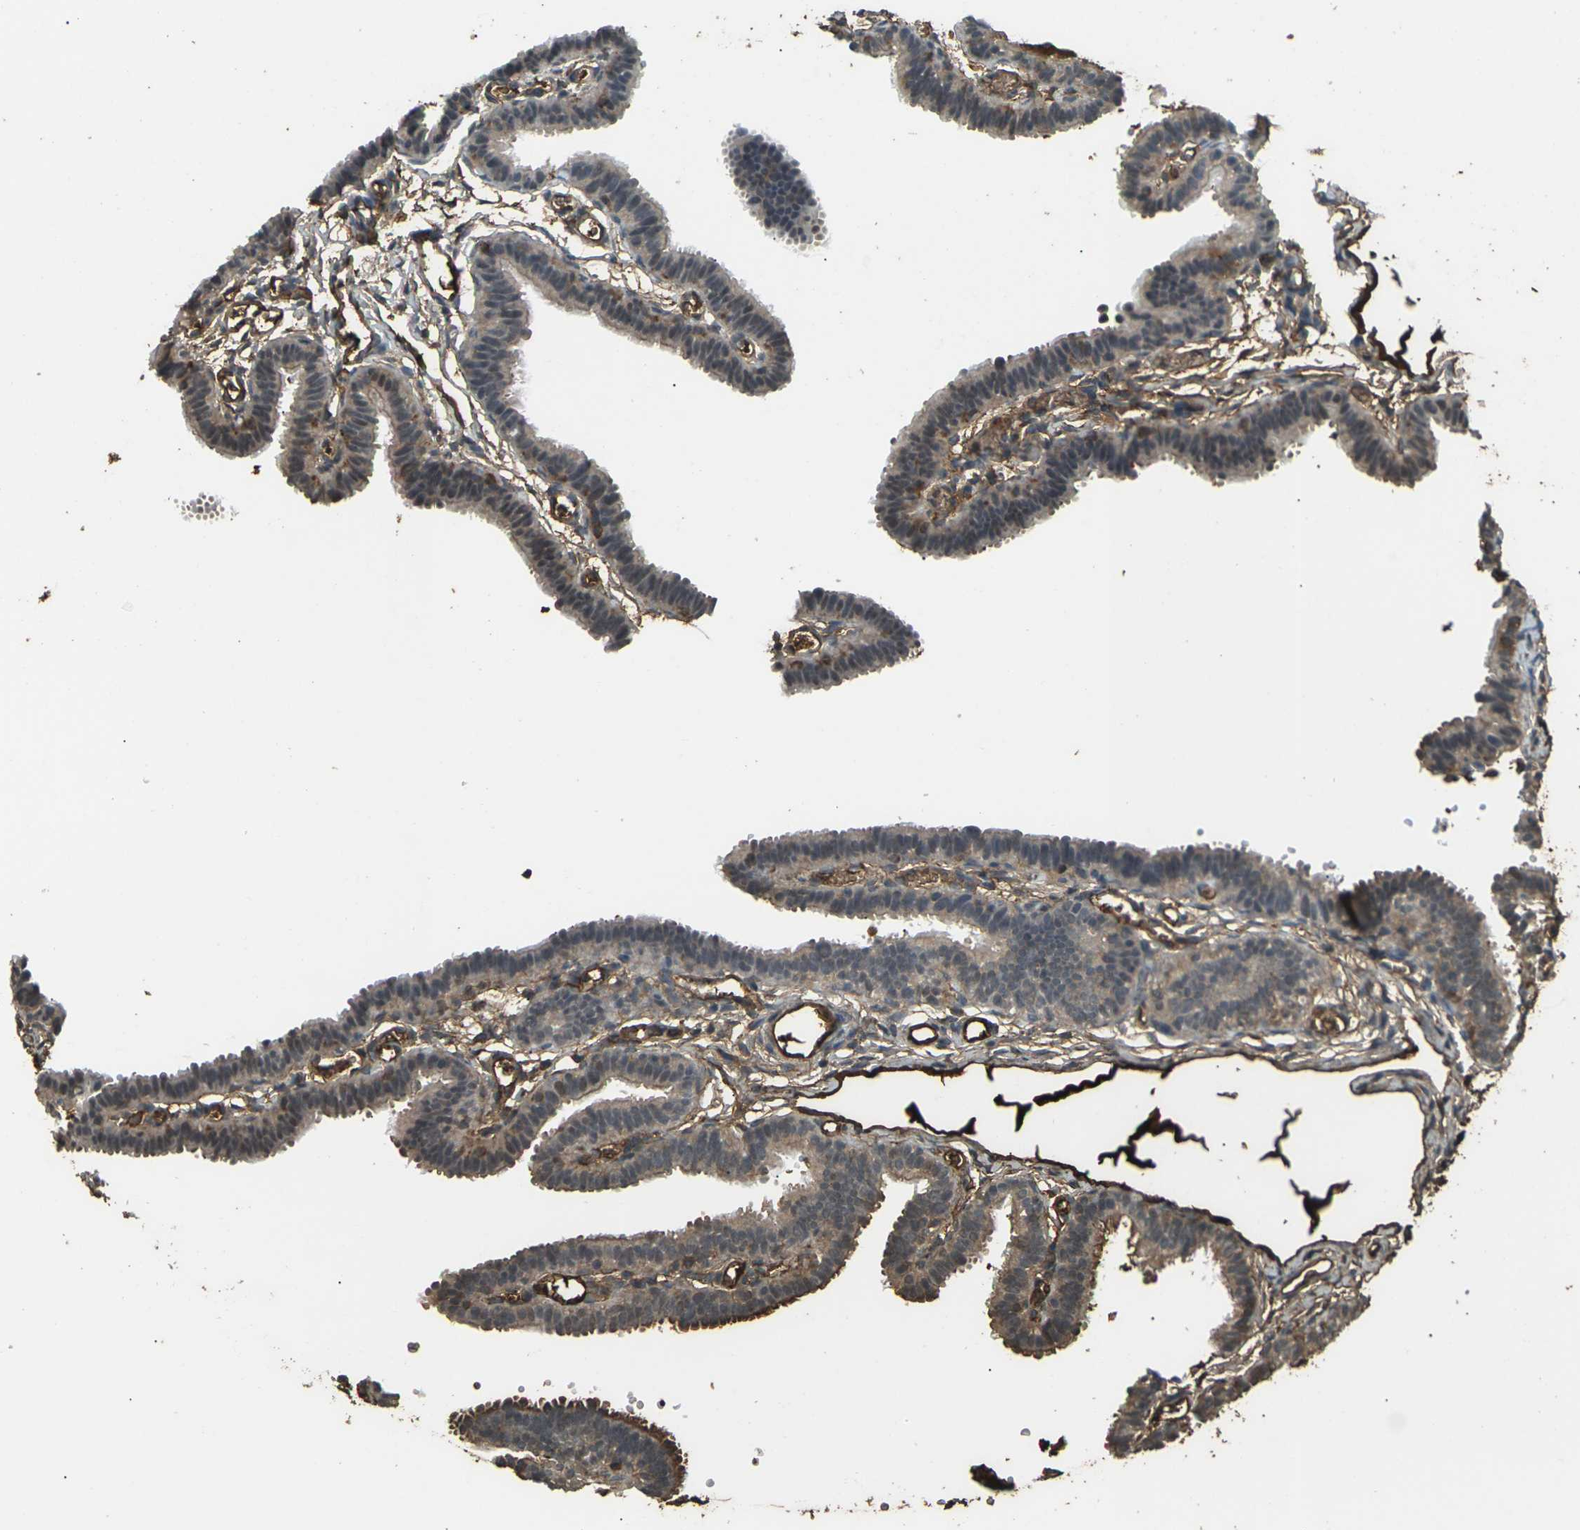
{"staining": {"intensity": "moderate", "quantity": ">75%", "location": "cytoplasmic/membranous"}, "tissue": "fallopian tube", "cell_type": "Glandular cells", "image_type": "normal", "snomed": [{"axis": "morphology", "description": "Normal tissue, NOS"}, {"axis": "topography", "description": "Fallopian tube"}, {"axis": "topography", "description": "Placenta"}], "caption": "Fallopian tube stained for a protein reveals moderate cytoplasmic/membranous positivity in glandular cells.", "gene": "CYP1B1", "patient": {"sex": "female", "age": 34}}